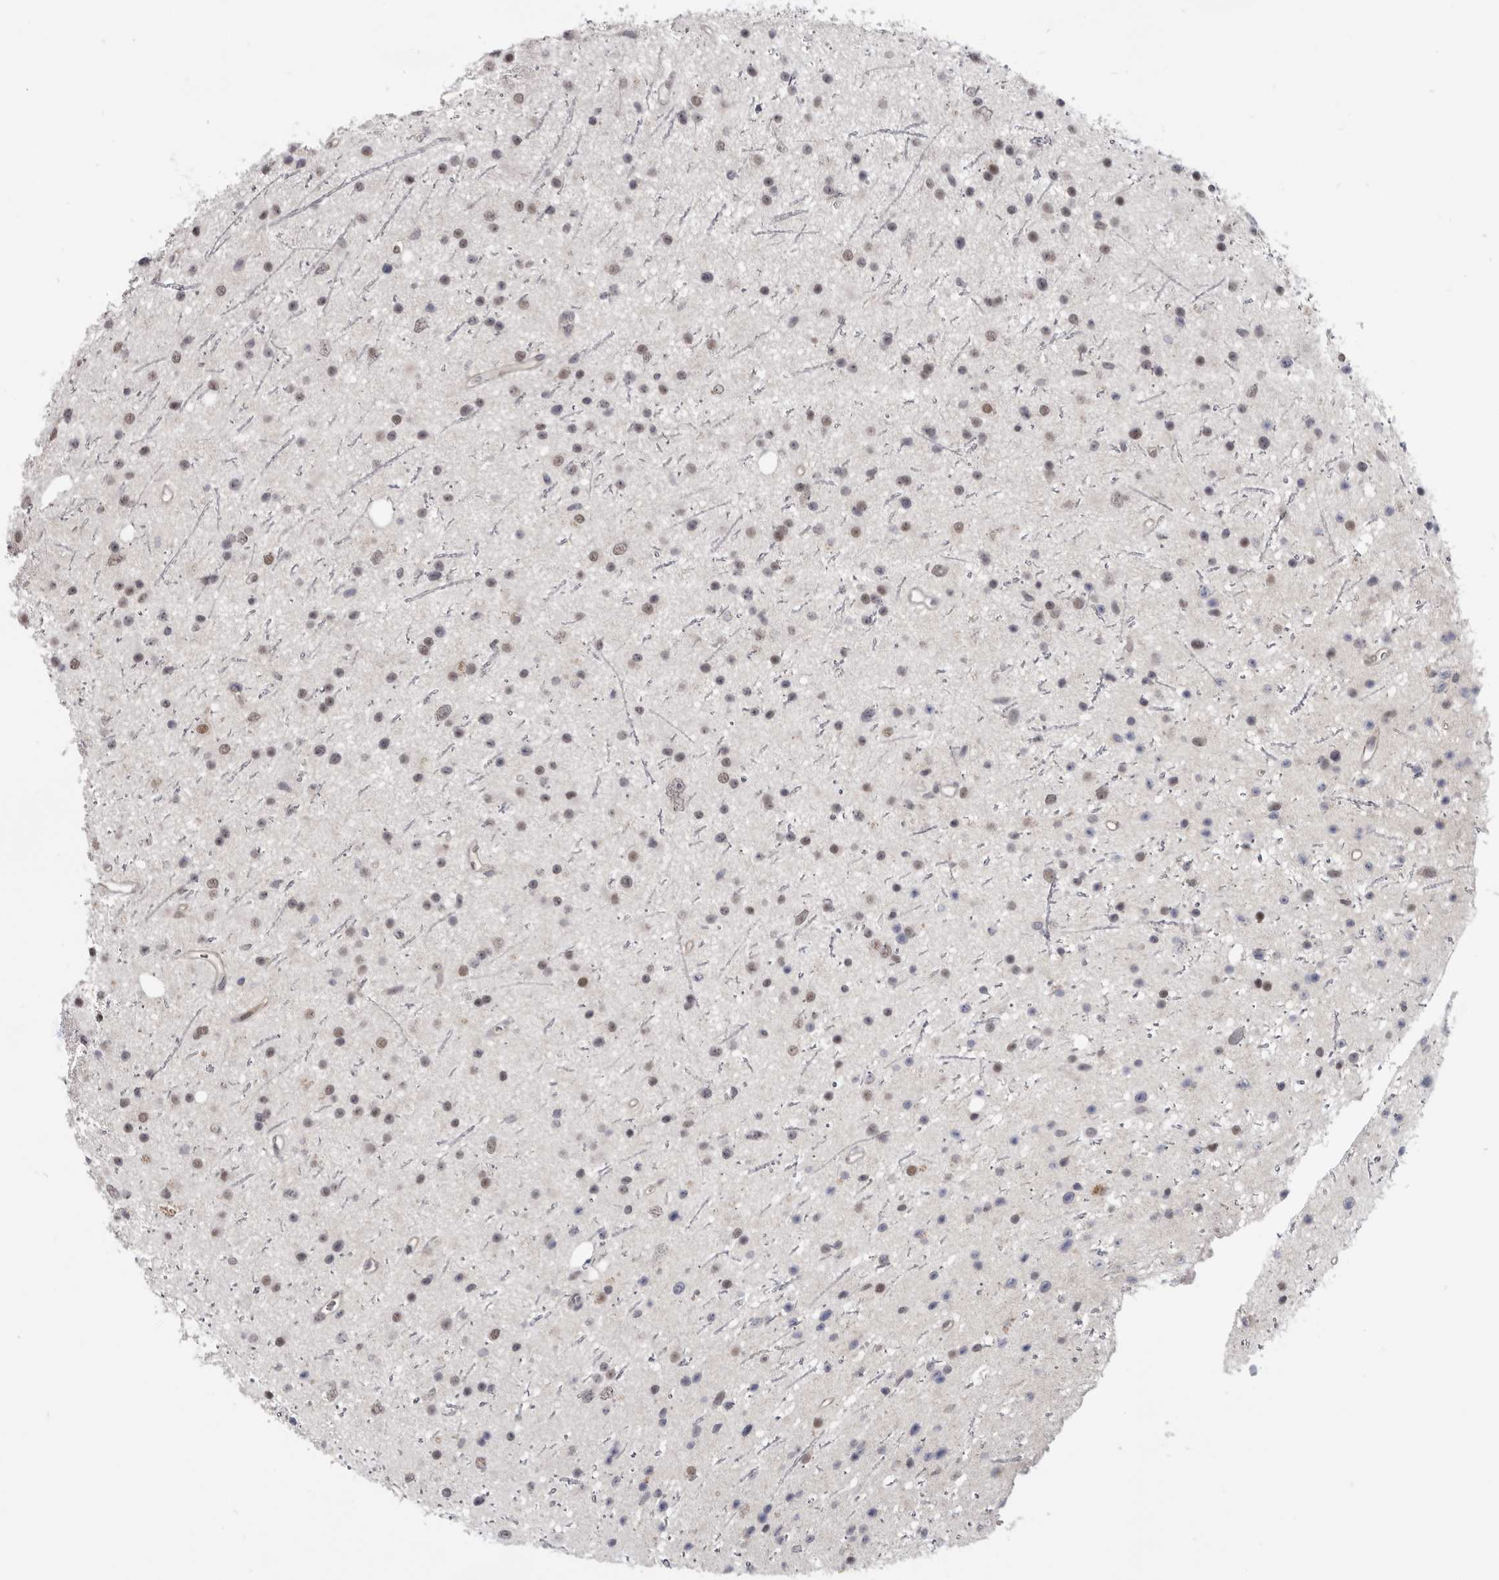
{"staining": {"intensity": "weak", "quantity": "25%-75%", "location": "nuclear"}, "tissue": "glioma", "cell_type": "Tumor cells", "image_type": "cancer", "snomed": [{"axis": "morphology", "description": "Glioma, malignant, Low grade"}, {"axis": "topography", "description": "Cerebral cortex"}], "caption": "An IHC micrograph of tumor tissue is shown. Protein staining in brown highlights weak nuclear positivity in glioma within tumor cells.", "gene": "CGN", "patient": {"sex": "female", "age": 39}}